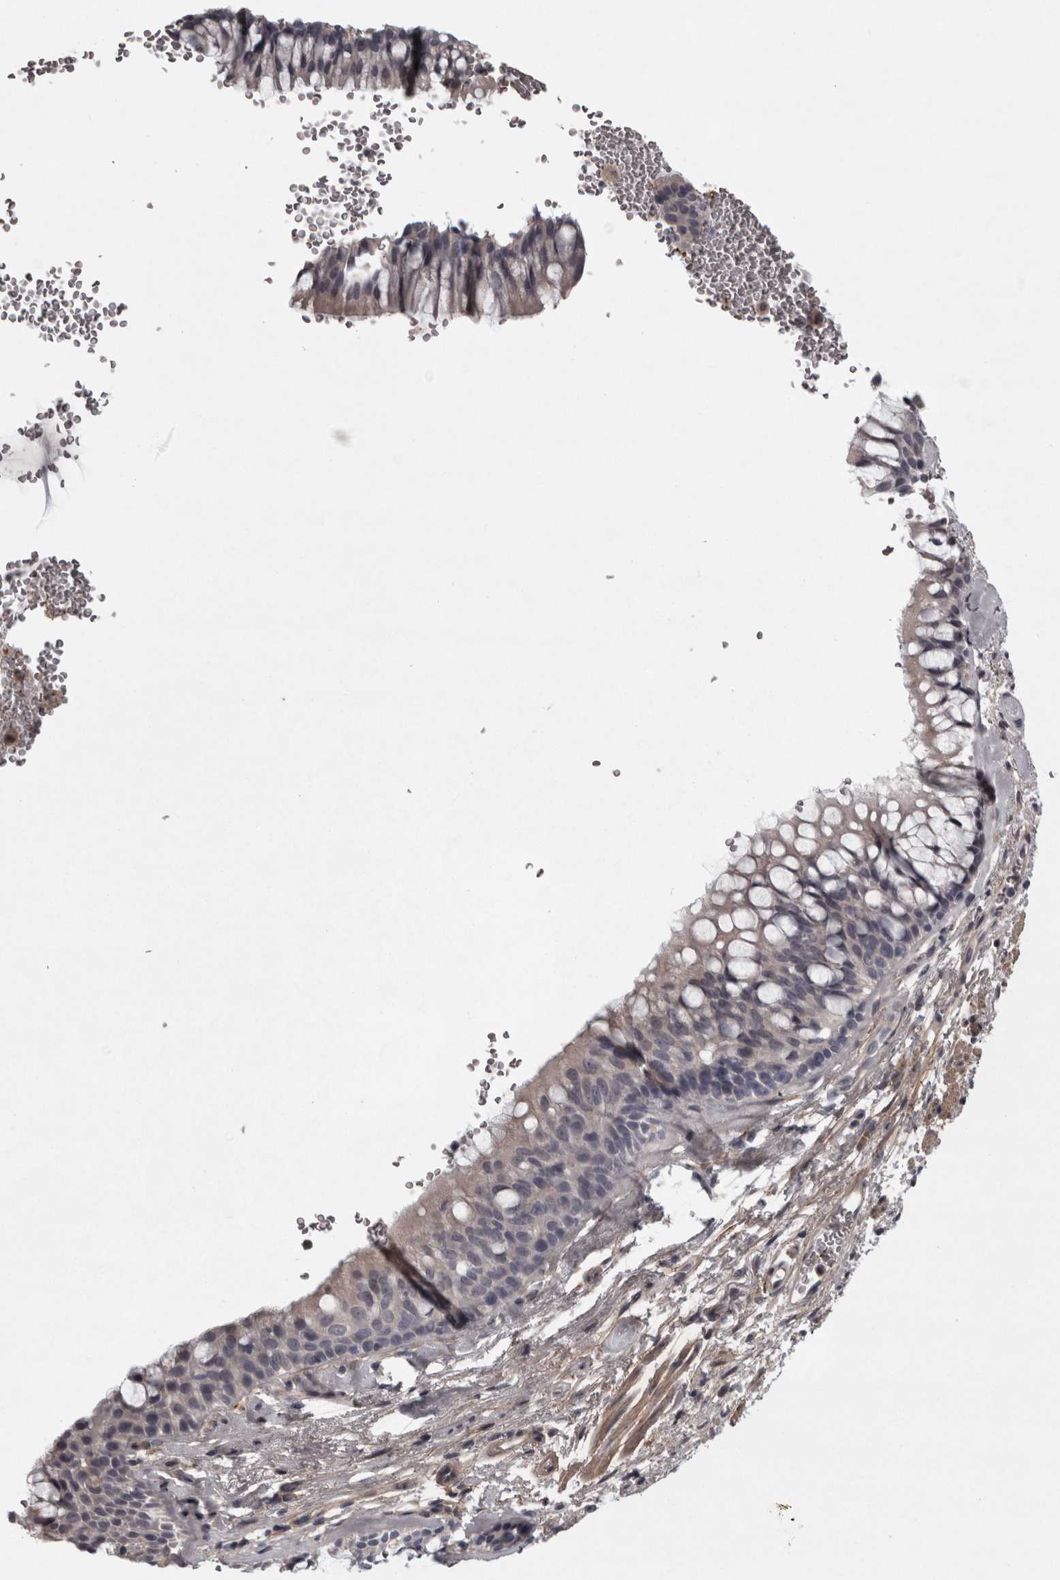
{"staining": {"intensity": "negative", "quantity": "none", "location": "none"}, "tissue": "bronchus", "cell_type": "Respiratory epithelial cells", "image_type": "normal", "snomed": [{"axis": "morphology", "description": "Normal tissue, NOS"}, {"axis": "topography", "description": "Cartilage tissue"}, {"axis": "topography", "description": "Bronchus"}], "caption": "This image is of normal bronchus stained with immunohistochemistry to label a protein in brown with the nuclei are counter-stained blue. There is no staining in respiratory epithelial cells.", "gene": "RSU1", "patient": {"sex": "female", "age": 53}}